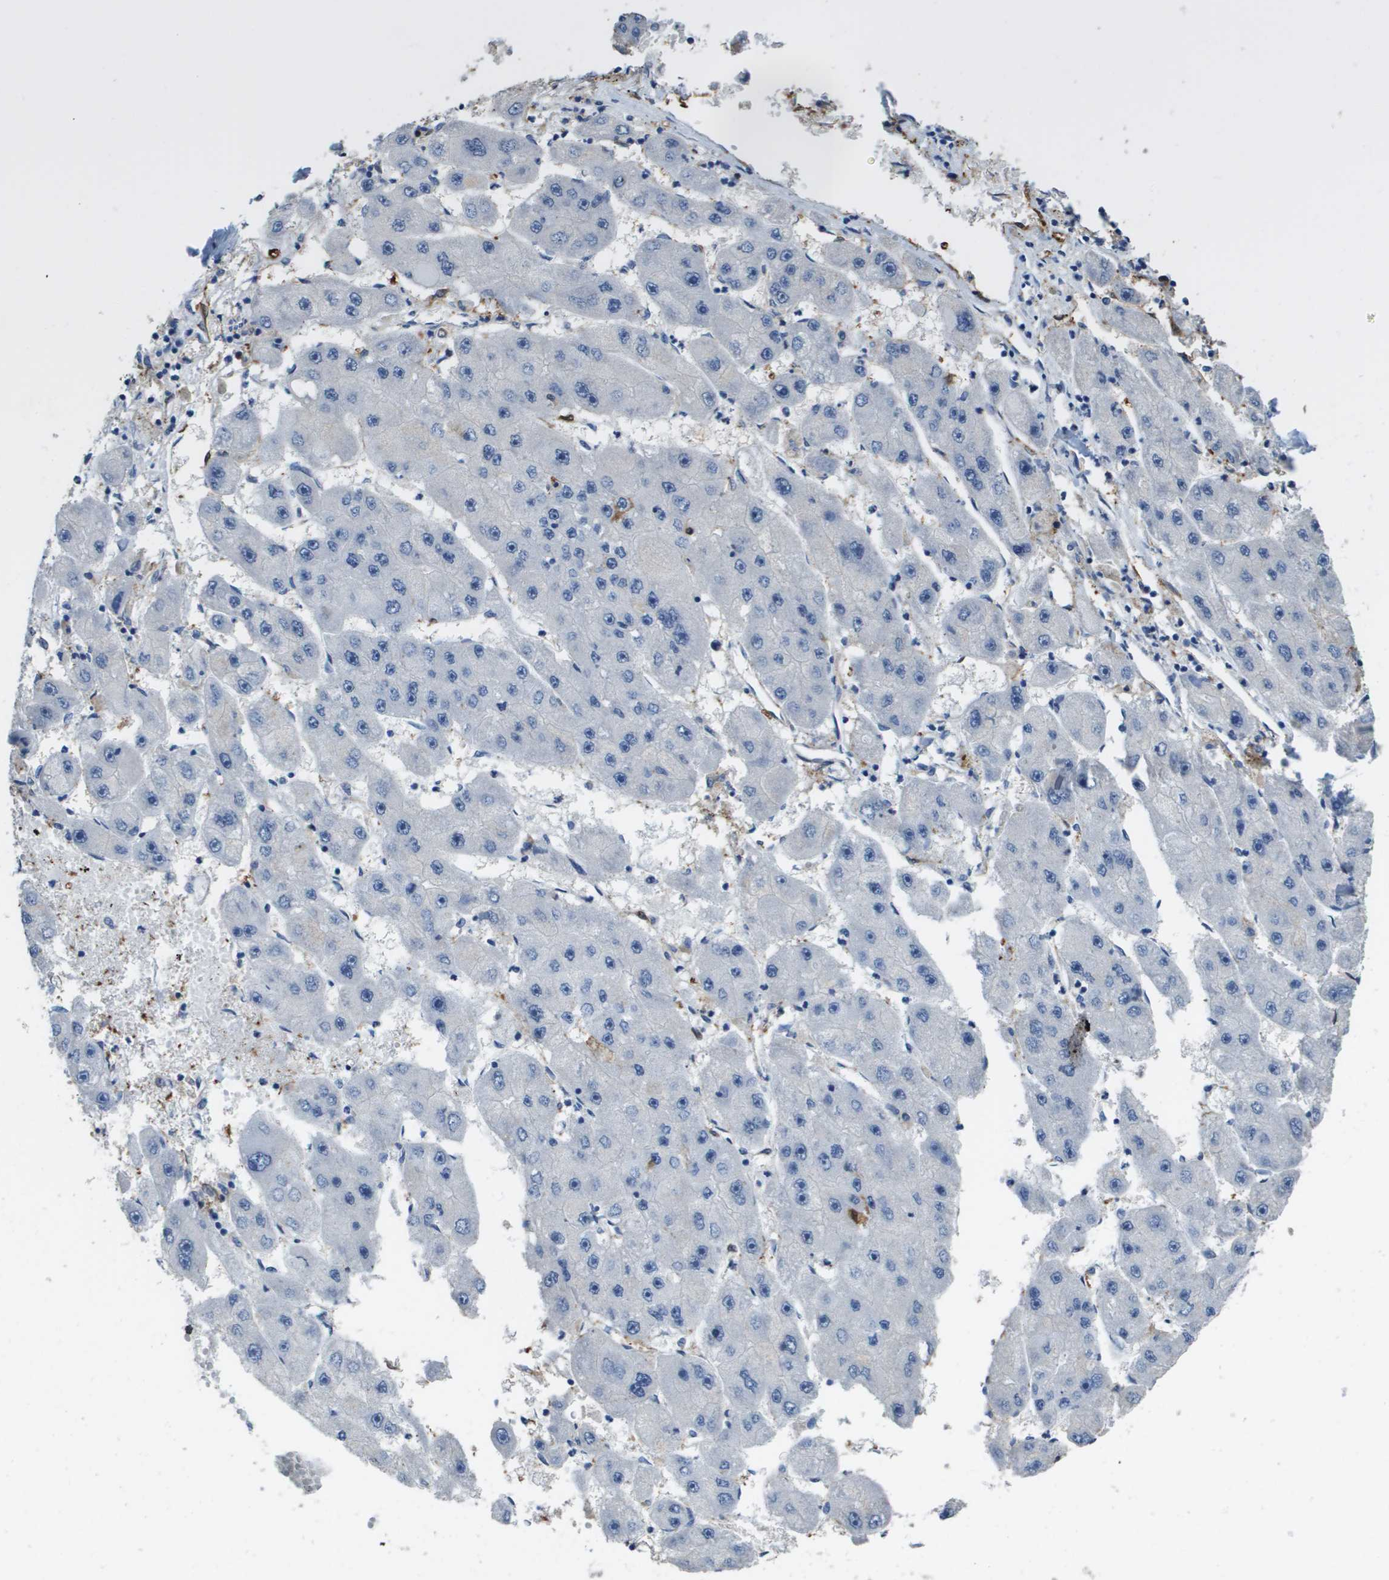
{"staining": {"intensity": "negative", "quantity": "none", "location": "none"}, "tissue": "liver cancer", "cell_type": "Tumor cells", "image_type": "cancer", "snomed": [{"axis": "morphology", "description": "Carcinoma, Hepatocellular, NOS"}, {"axis": "topography", "description": "Liver"}], "caption": "Protein analysis of liver cancer (hepatocellular carcinoma) displays no significant staining in tumor cells.", "gene": "FABP5", "patient": {"sex": "female", "age": 61}}